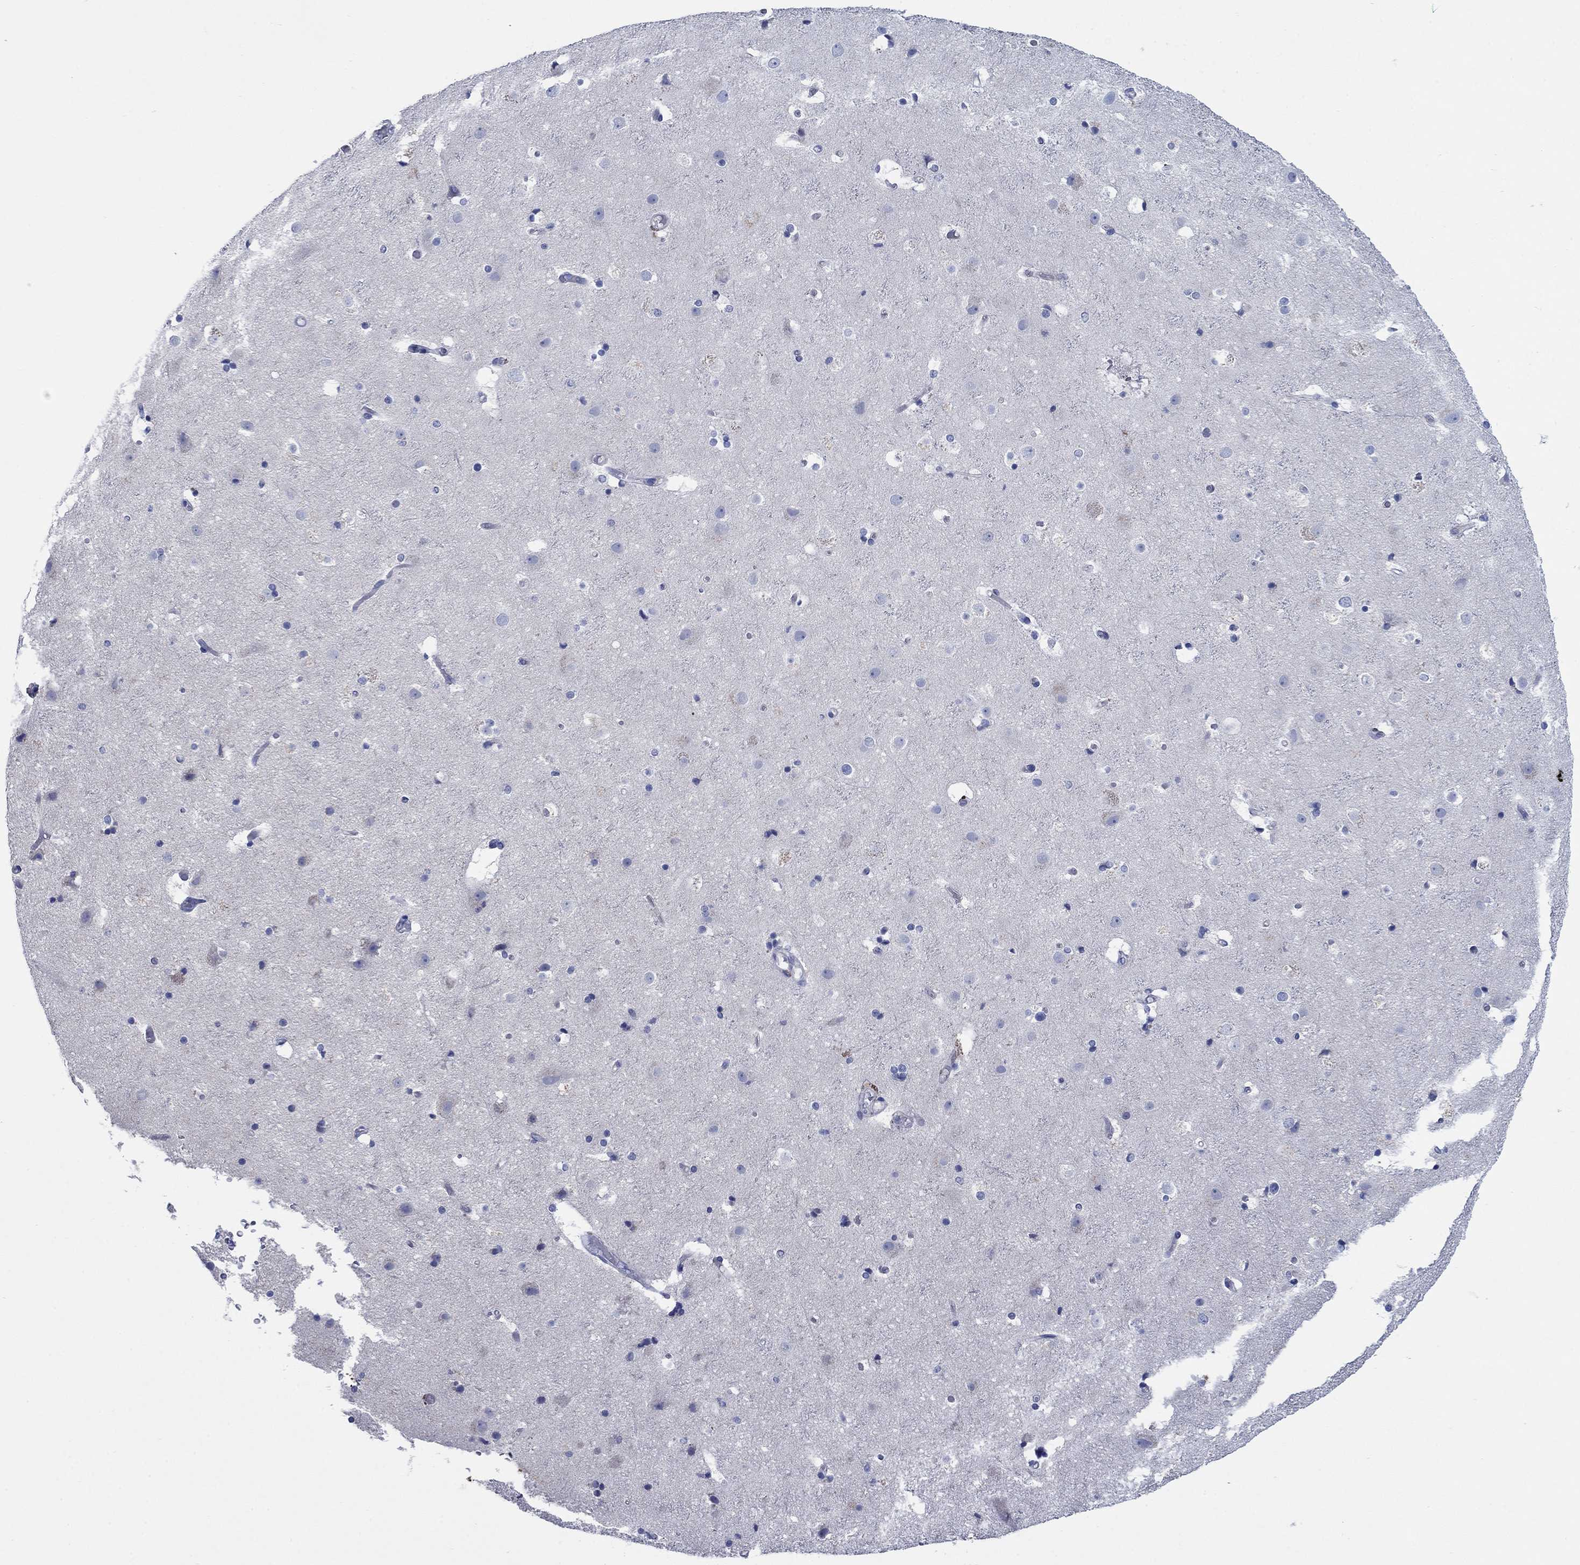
{"staining": {"intensity": "negative", "quantity": "none", "location": "none"}, "tissue": "cerebral cortex", "cell_type": "Endothelial cells", "image_type": "normal", "snomed": [{"axis": "morphology", "description": "Normal tissue, NOS"}, {"axis": "topography", "description": "Cerebral cortex"}], "caption": "IHC histopathology image of benign human cerebral cortex stained for a protein (brown), which demonstrates no expression in endothelial cells.", "gene": "ENSG00000251537", "patient": {"sex": "female", "age": 52}}